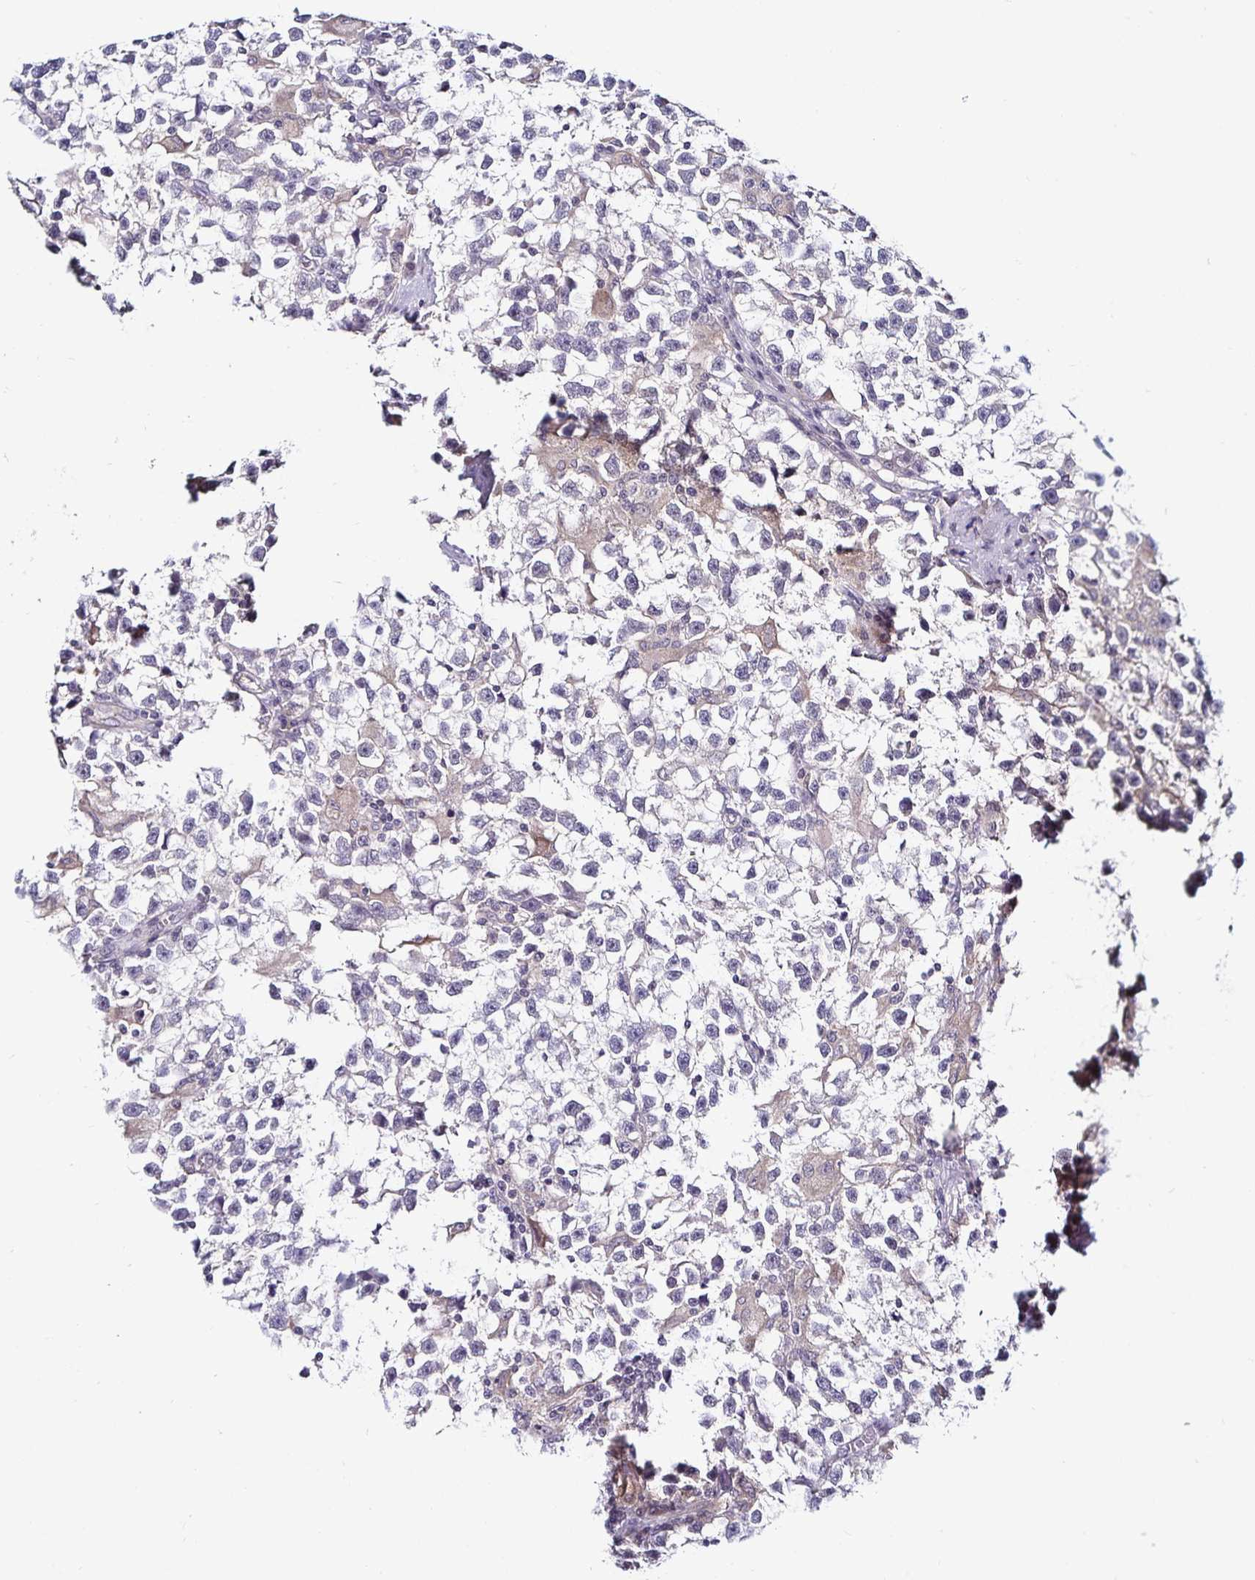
{"staining": {"intensity": "negative", "quantity": "none", "location": "none"}, "tissue": "testis cancer", "cell_type": "Tumor cells", "image_type": "cancer", "snomed": [{"axis": "morphology", "description": "Seminoma, NOS"}, {"axis": "topography", "description": "Testis"}], "caption": "High magnification brightfield microscopy of seminoma (testis) stained with DAB (3,3'-diaminobenzidine) (brown) and counterstained with hematoxylin (blue): tumor cells show no significant staining.", "gene": "ACSL5", "patient": {"sex": "male", "age": 31}}